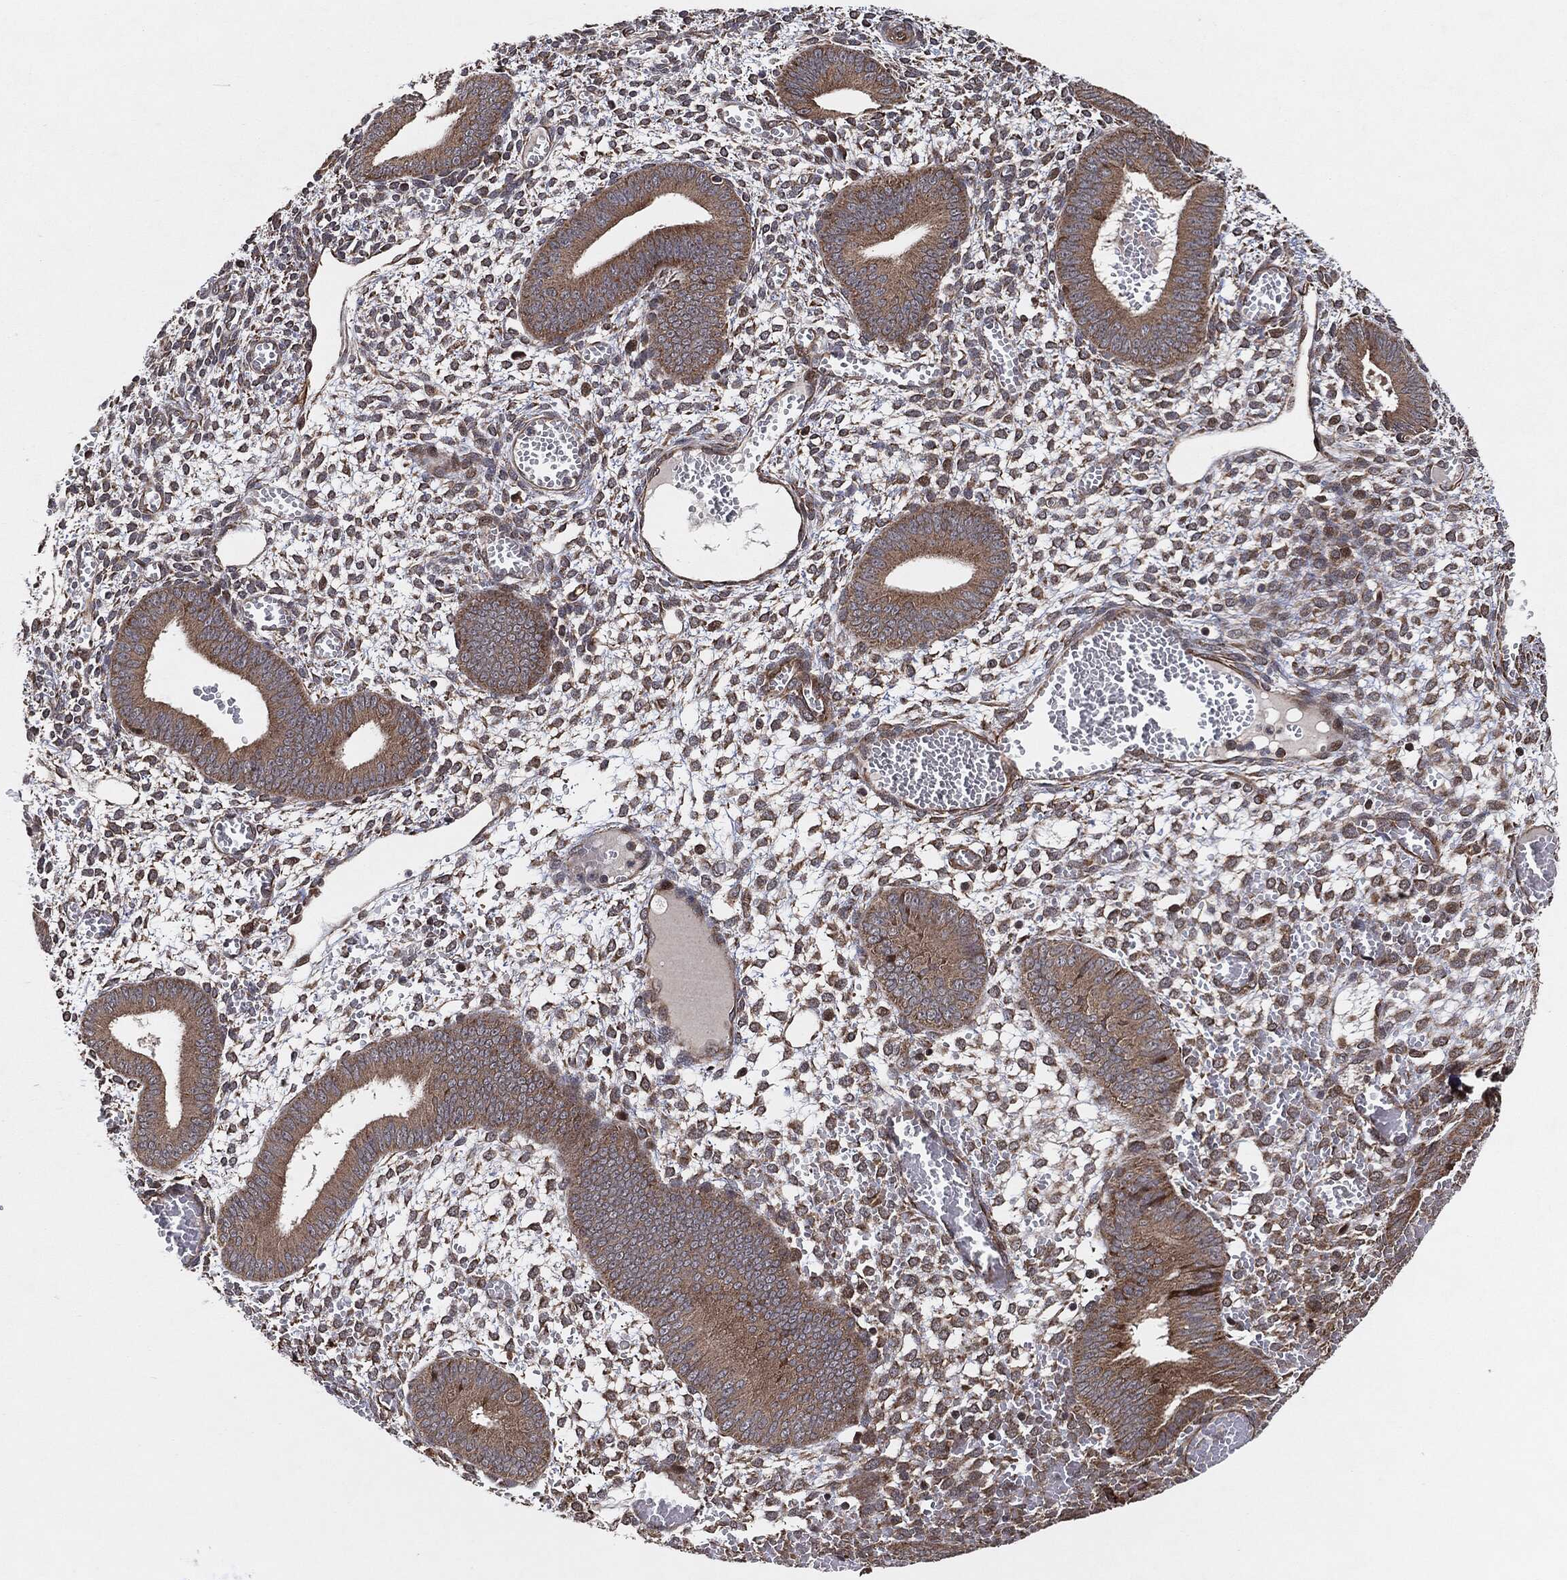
{"staining": {"intensity": "strong", "quantity": "25%-75%", "location": "cytoplasmic/membranous"}, "tissue": "endometrium", "cell_type": "Cells in endometrial stroma", "image_type": "normal", "snomed": [{"axis": "morphology", "description": "Normal tissue, NOS"}, {"axis": "topography", "description": "Endometrium"}], "caption": "Cells in endometrial stroma display strong cytoplasmic/membranous positivity in approximately 25%-75% of cells in normal endometrium.", "gene": "BCAR1", "patient": {"sex": "female", "age": 42}}